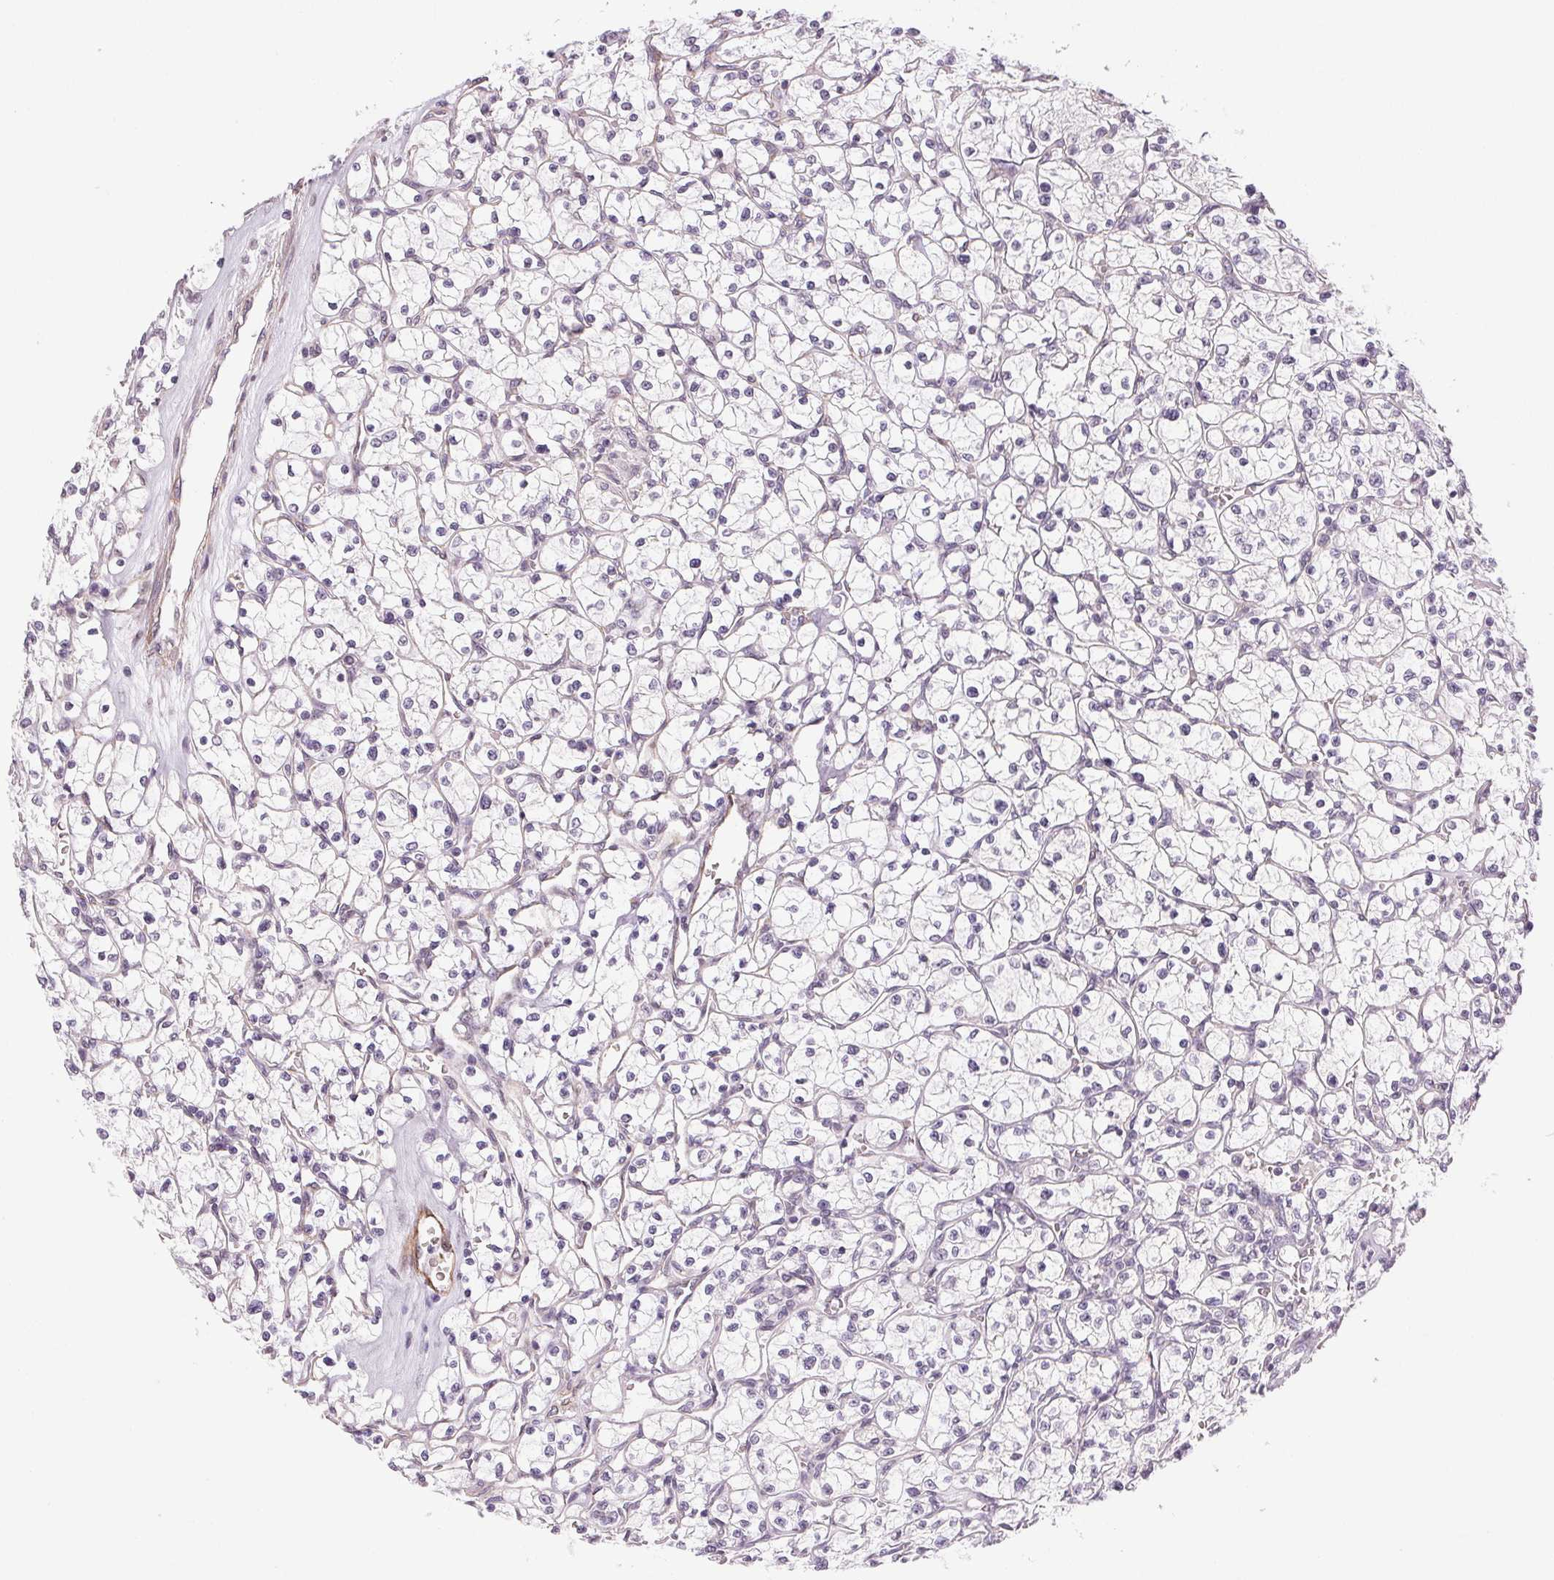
{"staining": {"intensity": "negative", "quantity": "none", "location": "none"}, "tissue": "renal cancer", "cell_type": "Tumor cells", "image_type": "cancer", "snomed": [{"axis": "morphology", "description": "Adenocarcinoma, NOS"}, {"axis": "topography", "description": "Kidney"}], "caption": "The photomicrograph reveals no significant positivity in tumor cells of renal cancer (adenocarcinoma).", "gene": "PLA2G4F", "patient": {"sex": "female", "age": 64}}